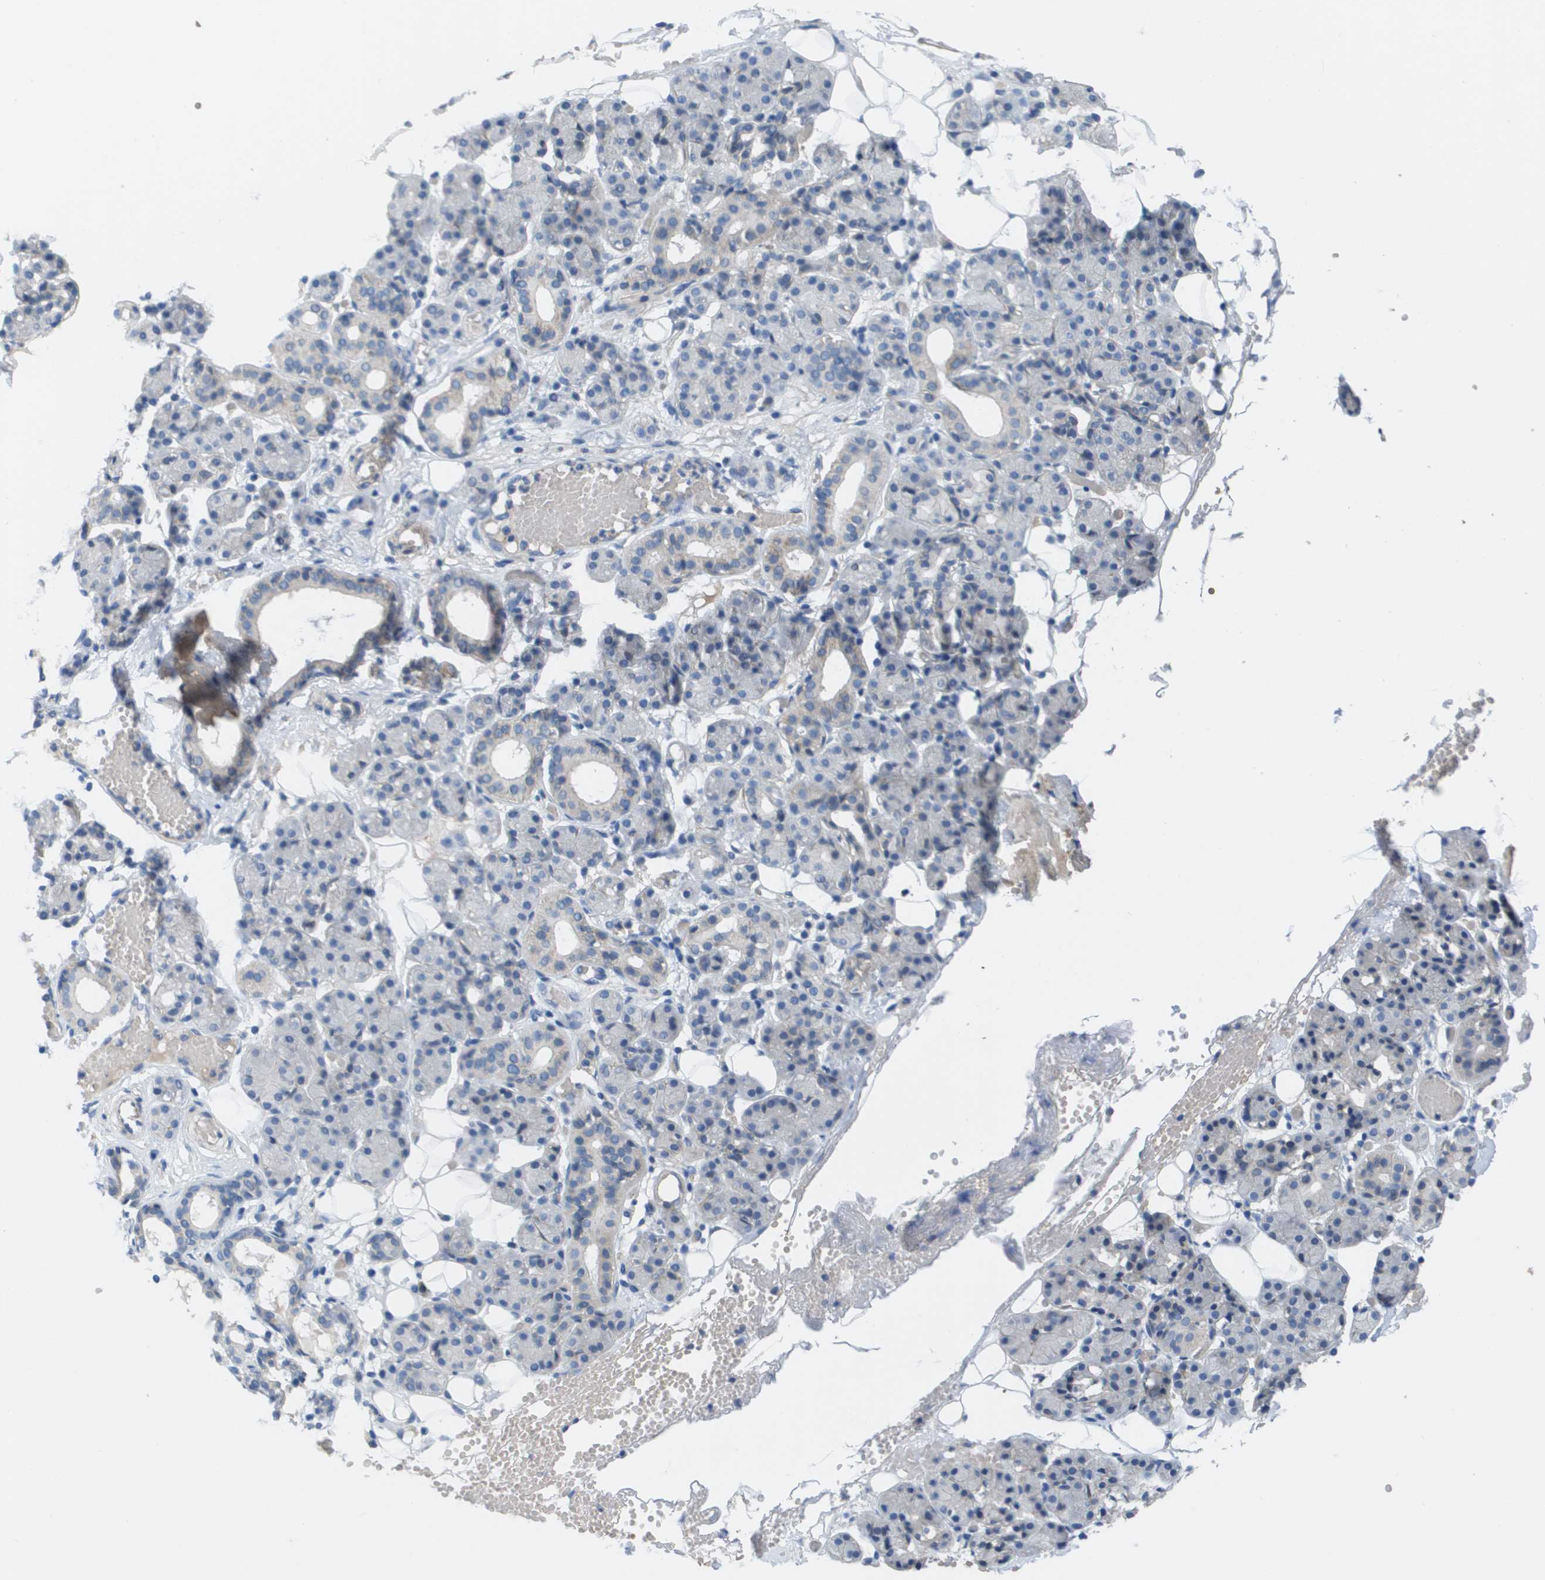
{"staining": {"intensity": "negative", "quantity": "none", "location": "none"}, "tissue": "salivary gland", "cell_type": "Glandular cells", "image_type": "normal", "snomed": [{"axis": "morphology", "description": "Normal tissue, NOS"}, {"axis": "topography", "description": "Salivary gland"}], "caption": "Immunohistochemical staining of benign salivary gland reveals no significant positivity in glandular cells. (DAB immunohistochemistry (IHC), high magnification).", "gene": "NCS1", "patient": {"sex": "male", "age": 63}}